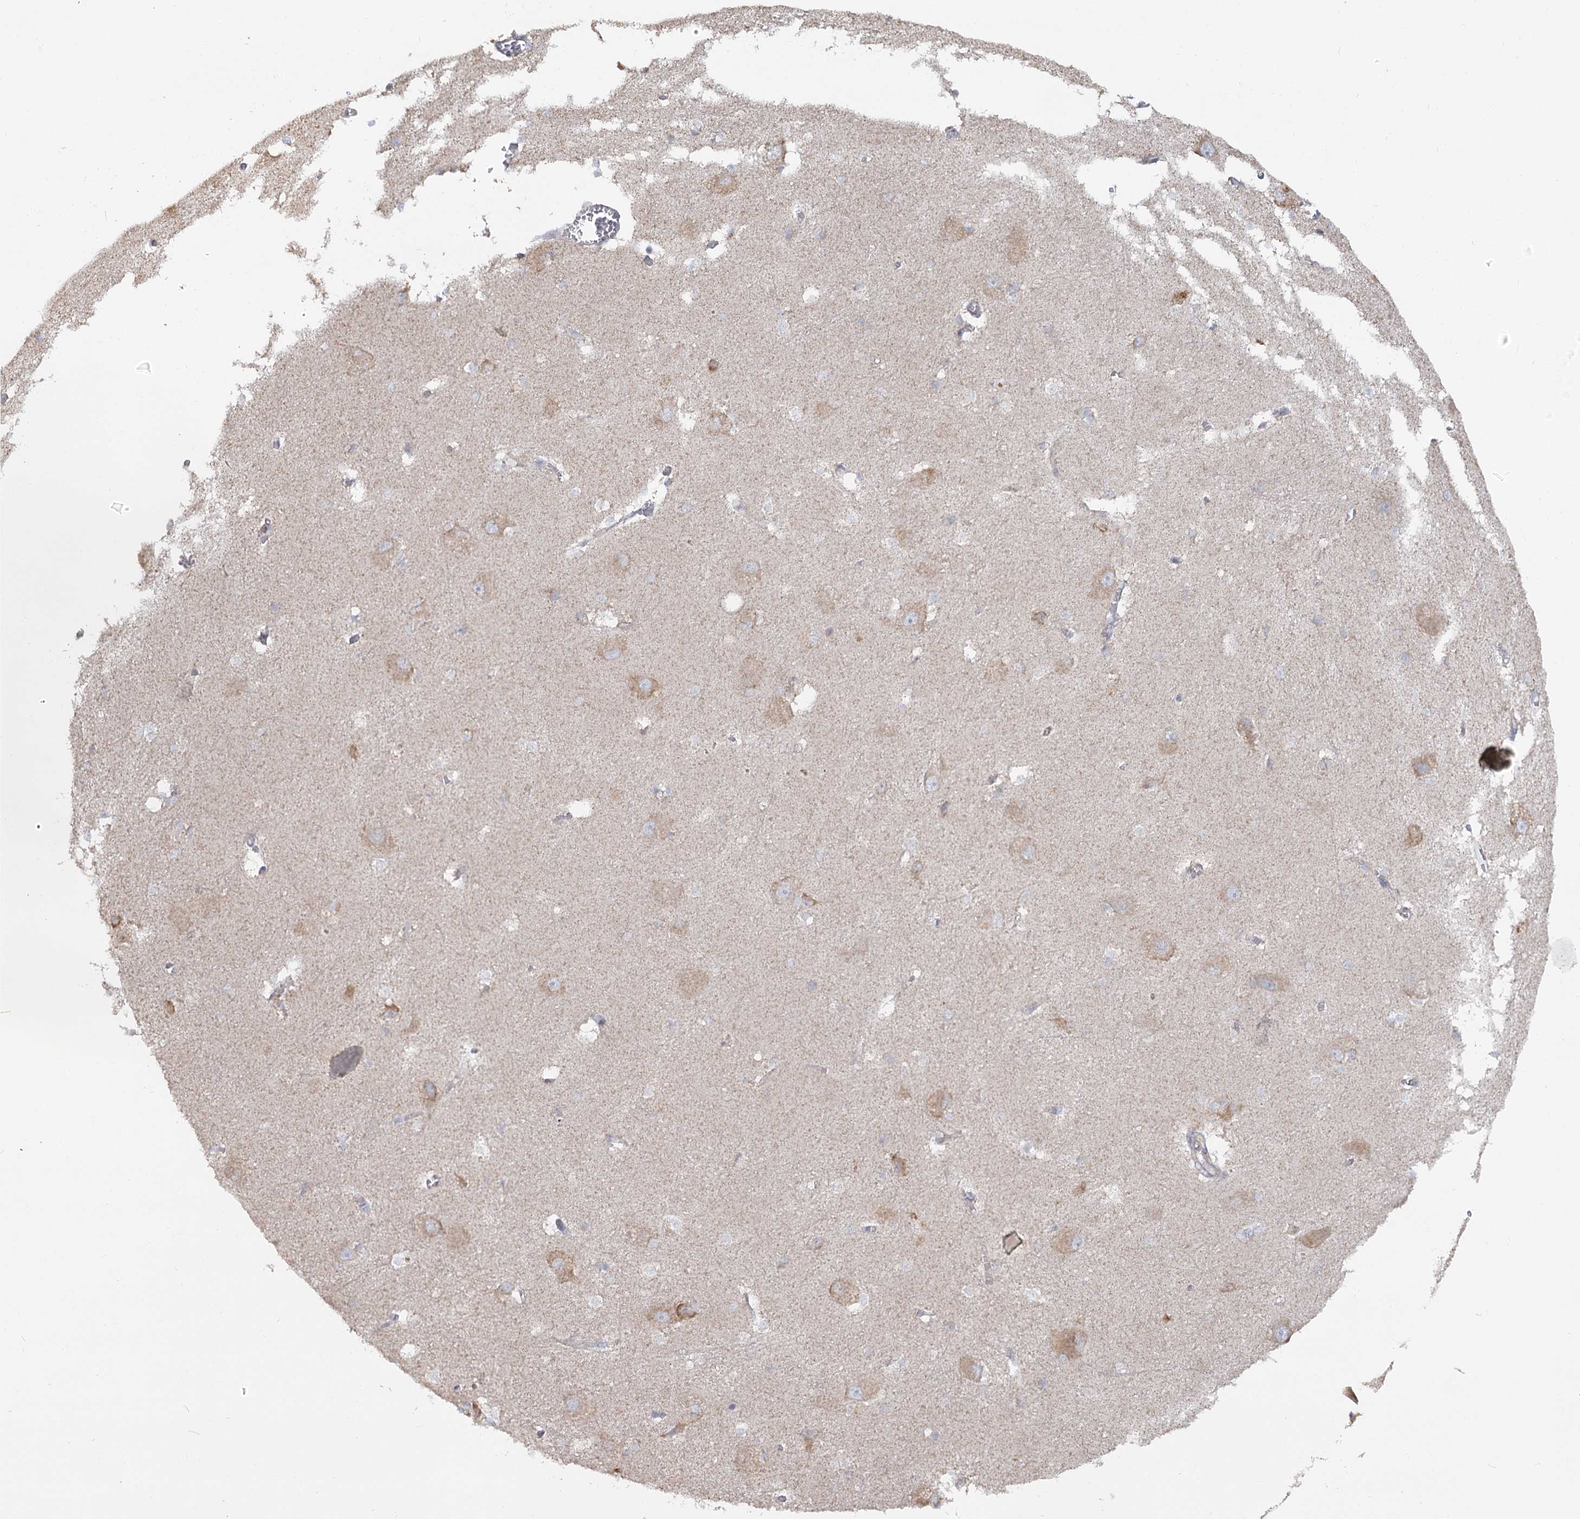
{"staining": {"intensity": "negative", "quantity": "none", "location": "none"}, "tissue": "caudate", "cell_type": "Glial cells", "image_type": "normal", "snomed": [{"axis": "morphology", "description": "Normal tissue, NOS"}, {"axis": "topography", "description": "Lateral ventricle wall"}], "caption": "IHC image of unremarkable caudate stained for a protein (brown), which demonstrates no staining in glial cells.", "gene": "ACOX2", "patient": {"sex": "male", "age": 37}}